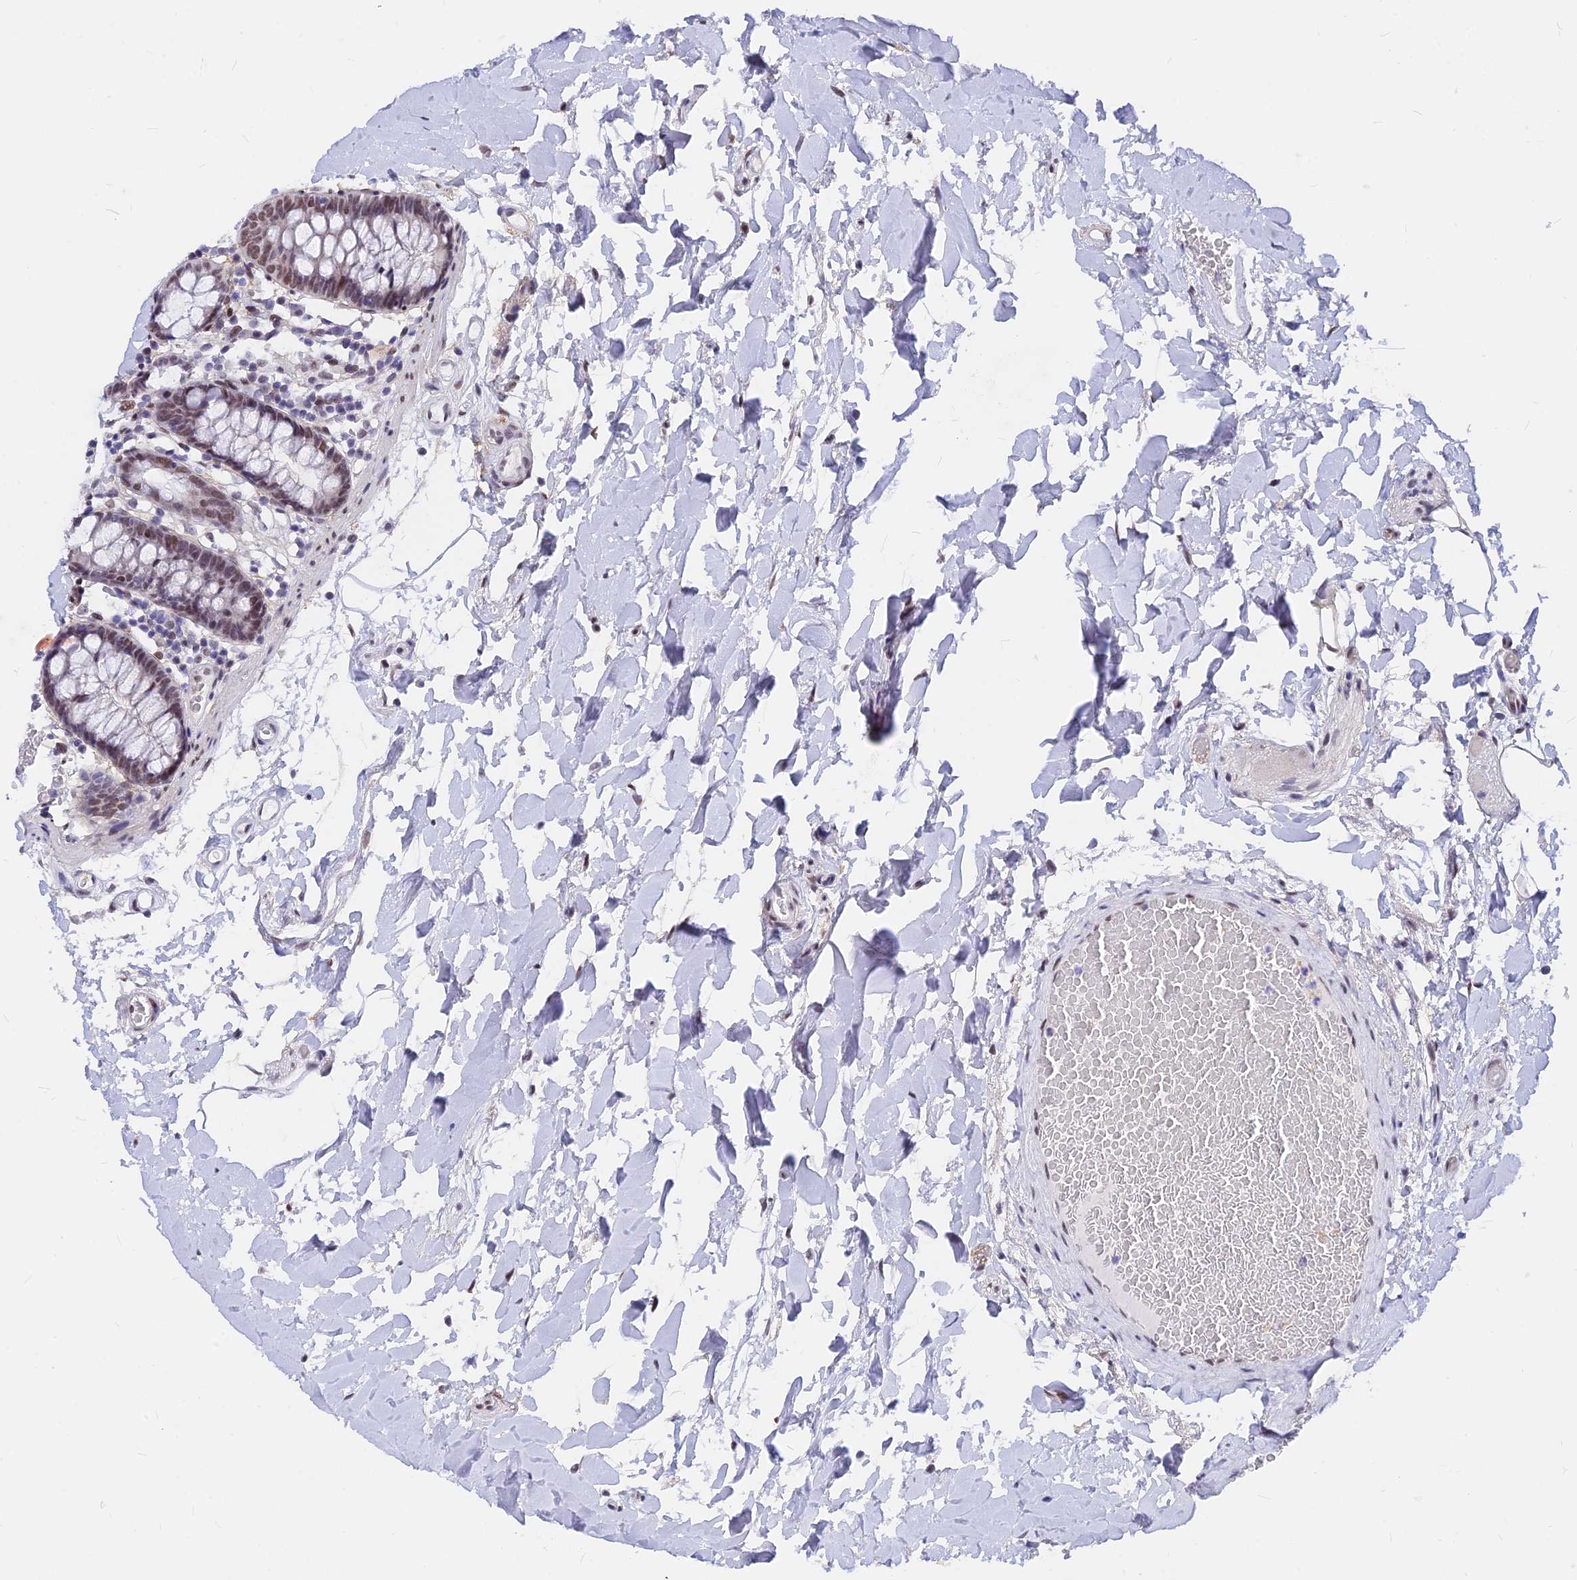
{"staining": {"intensity": "moderate", "quantity": ">75%", "location": "nuclear"}, "tissue": "colon", "cell_type": "Endothelial cells", "image_type": "normal", "snomed": [{"axis": "morphology", "description": "Normal tissue, NOS"}, {"axis": "topography", "description": "Colon"}], "caption": "DAB immunohistochemical staining of benign colon shows moderate nuclear protein positivity in approximately >75% of endothelial cells.", "gene": "KCTD13", "patient": {"sex": "male", "age": 75}}